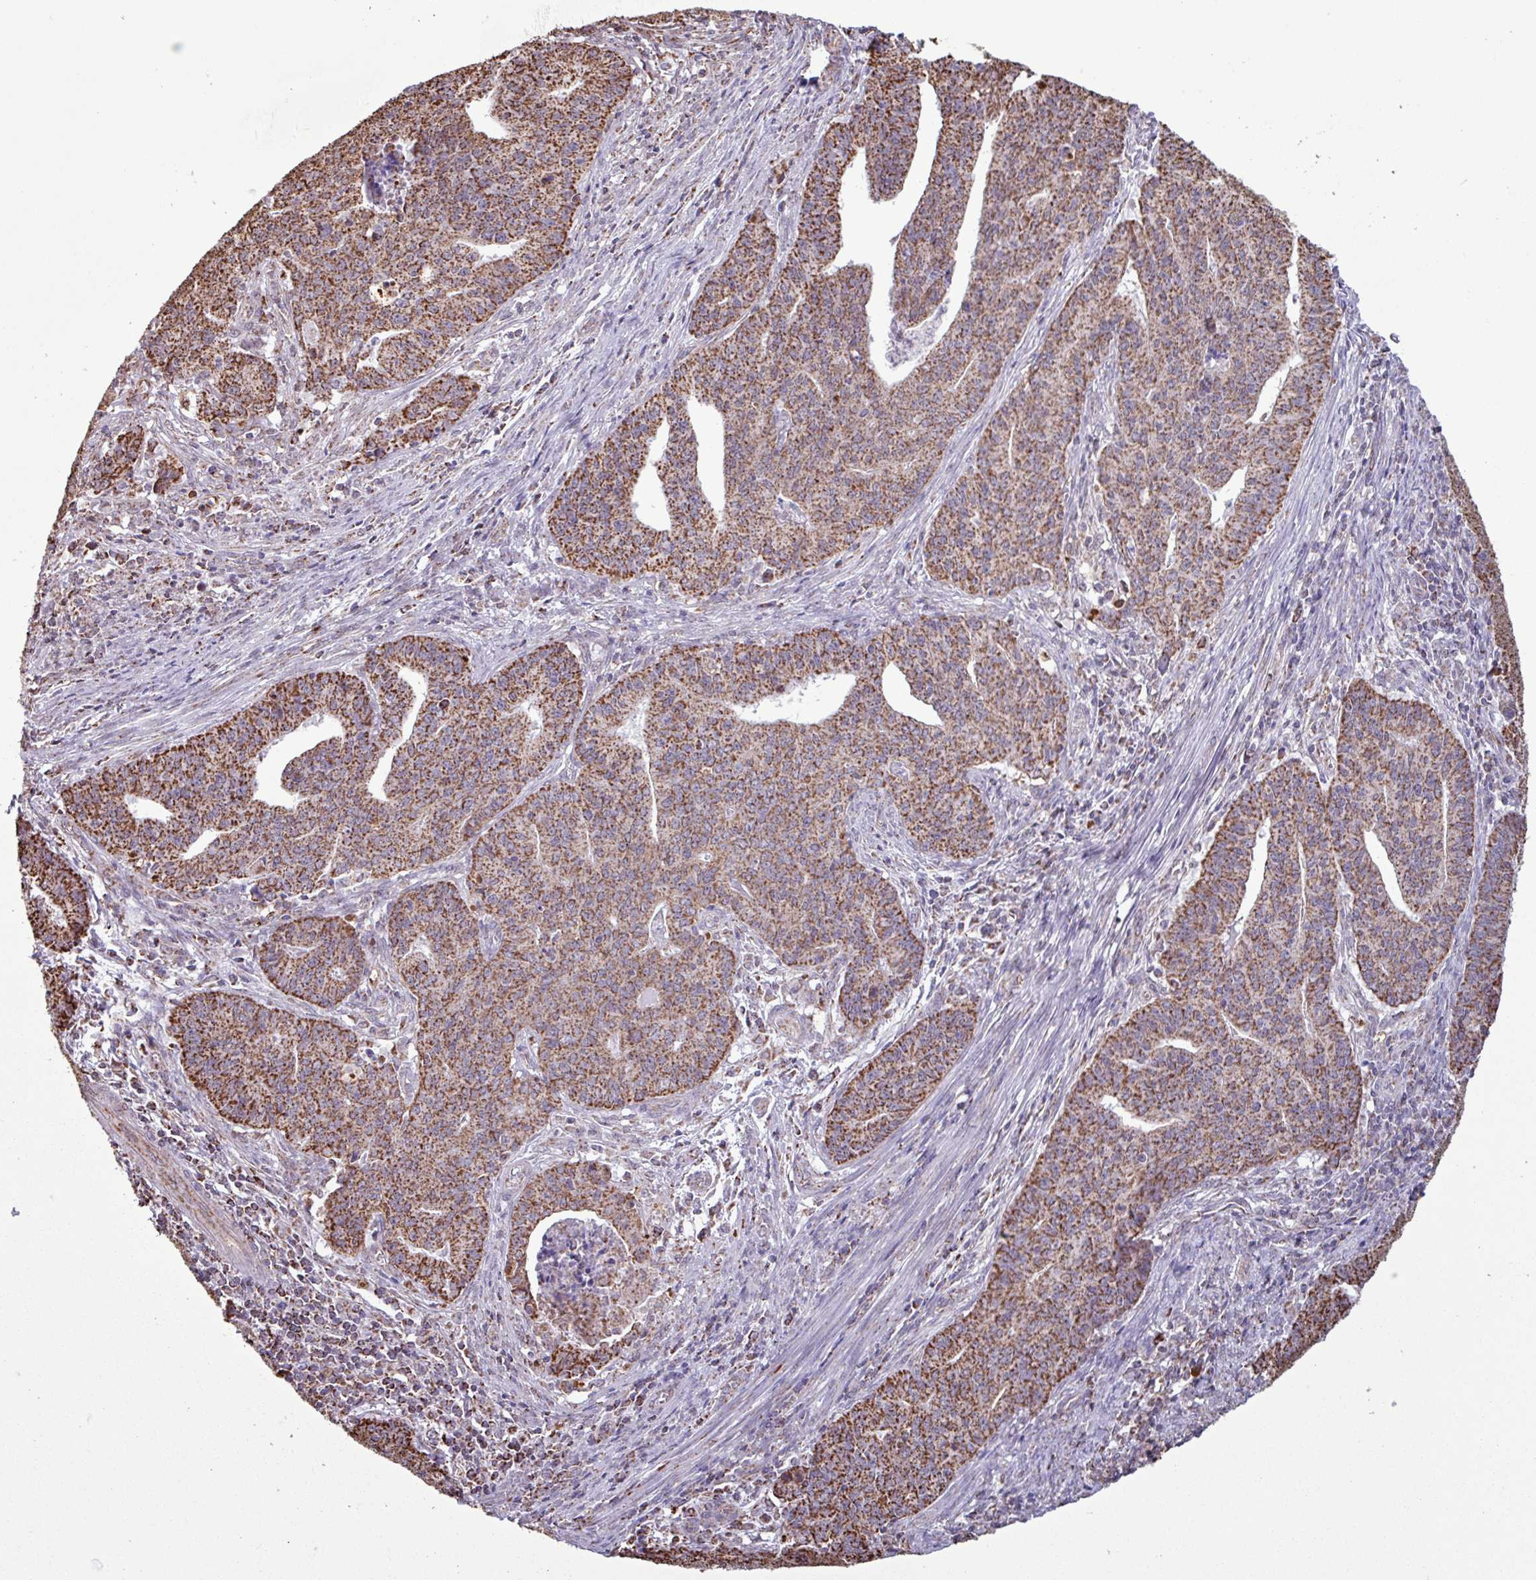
{"staining": {"intensity": "strong", "quantity": ">75%", "location": "cytoplasmic/membranous"}, "tissue": "endometrial cancer", "cell_type": "Tumor cells", "image_type": "cancer", "snomed": [{"axis": "morphology", "description": "Adenocarcinoma, NOS"}, {"axis": "topography", "description": "Endometrium"}], "caption": "Immunohistochemistry of endometrial cancer (adenocarcinoma) exhibits high levels of strong cytoplasmic/membranous positivity in approximately >75% of tumor cells.", "gene": "ALG8", "patient": {"sex": "female", "age": 59}}